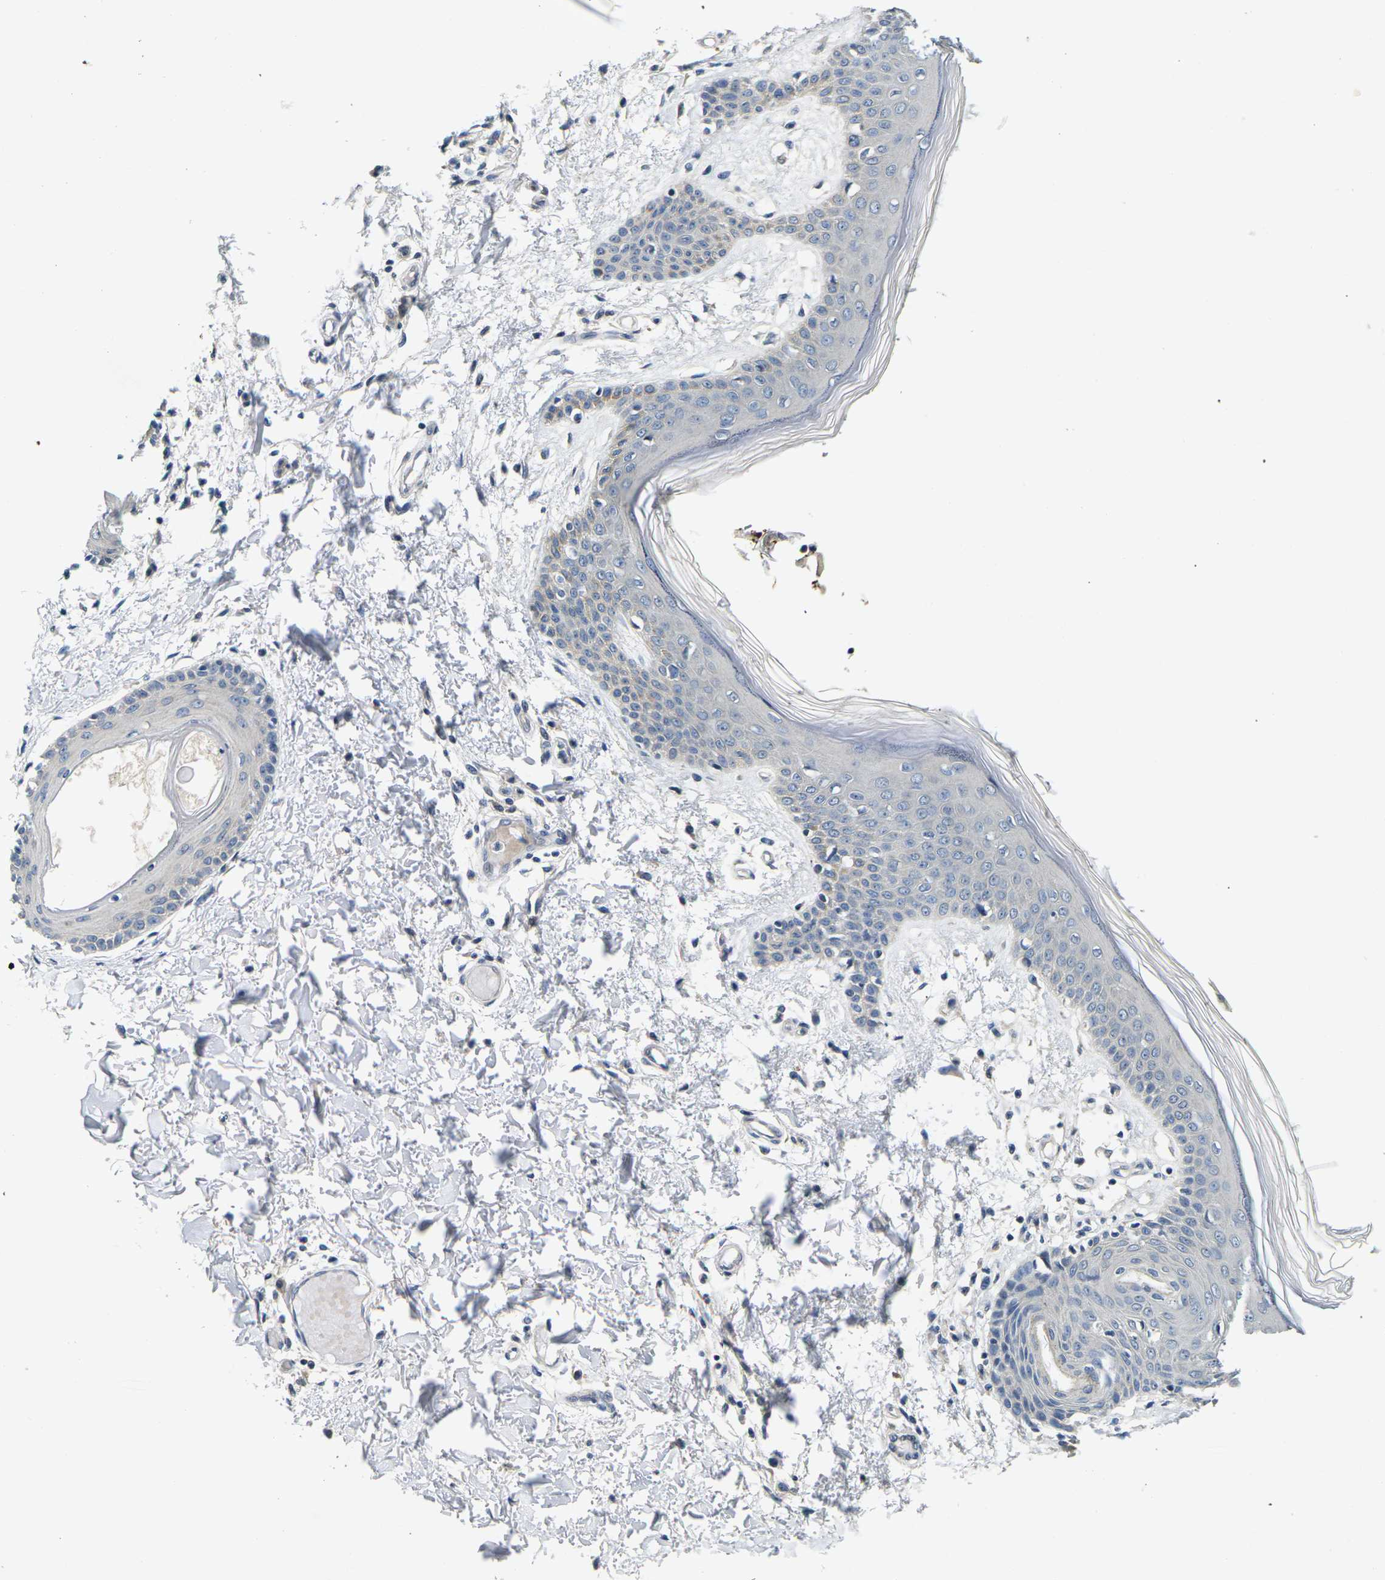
{"staining": {"intensity": "negative", "quantity": "none", "location": "none"}, "tissue": "skin", "cell_type": "Fibroblasts", "image_type": "normal", "snomed": [{"axis": "morphology", "description": "Normal tissue, NOS"}, {"axis": "topography", "description": "Skin"}], "caption": "Immunohistochemistry of unremarkable human skin demonstrates no expression in fibroblasts. (Brightfield microscopy of DAB (3,3'-diaminobenzidine) immunohistochemistry at high magnification).", "gene": "SHISAL2B", "patient": {"sex": "male", "age": 53}}